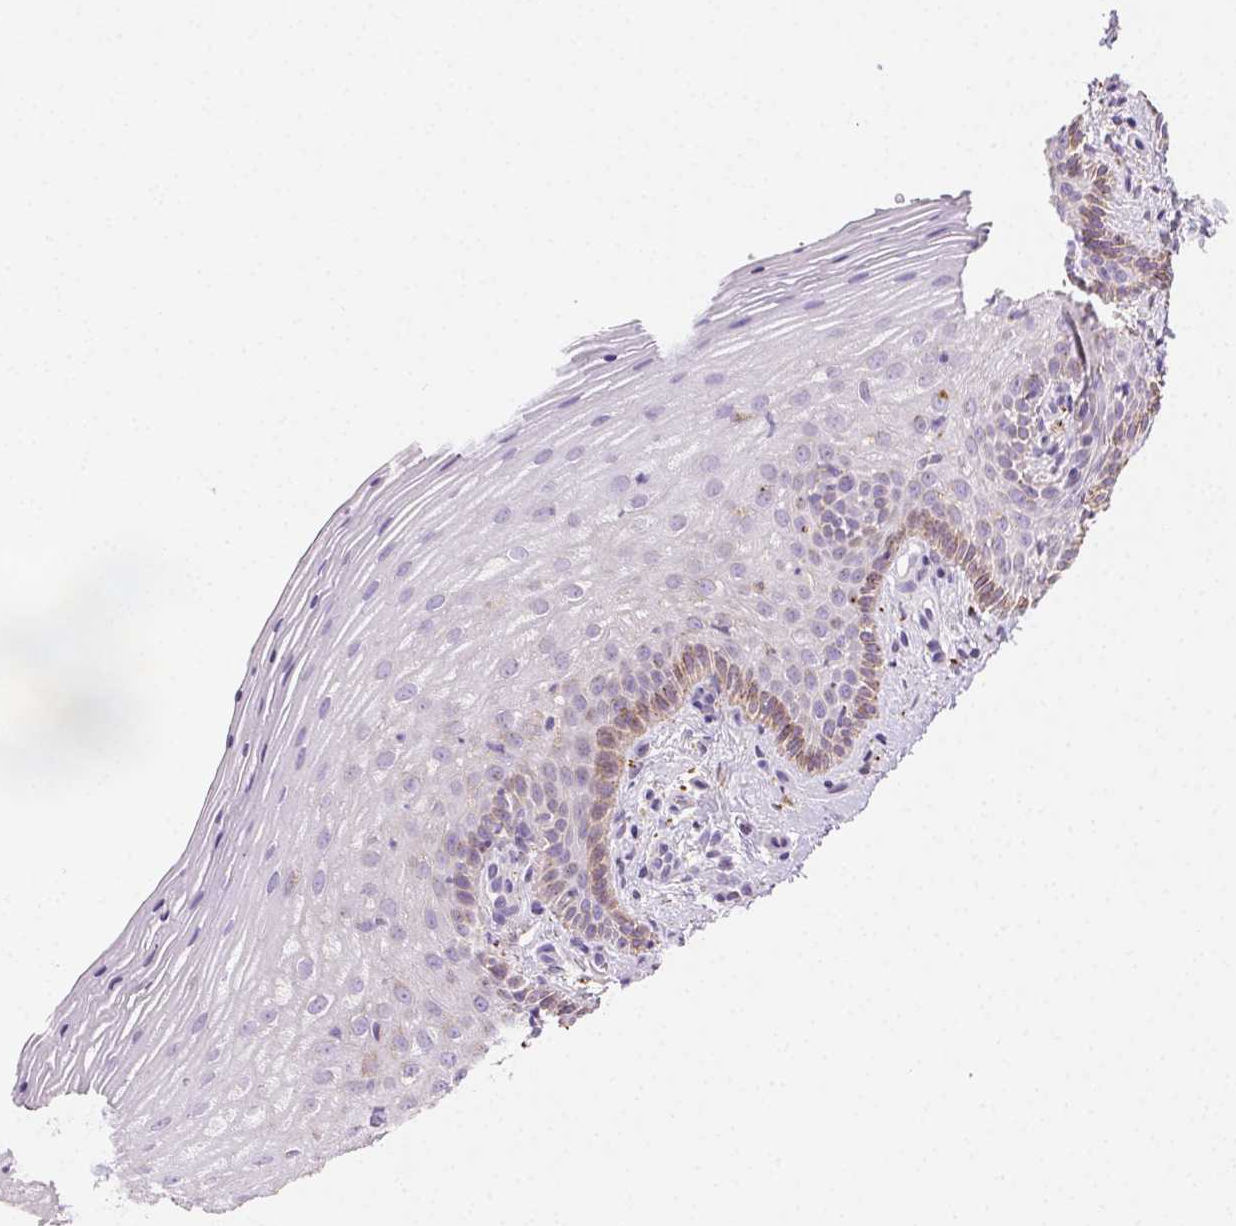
{"staining": {"intensity": "moderate", "quantity": "<25%", "location": "cytoplasmic/membranous"}, "tissue": "vagina", "cell_type": "Squamous epithelial cells", "image_type": "normal", "snomed": [{"axis": "morphology", "description": "Normal tissue, NOS"}, {"axis": "topography", "description": "Vagina"}], "caption": "A brown stain shows moderate cytoplasmic/membranous expression of a protein in squamous epithelial cells of normal vagina. (Stains: DAB in brown, nuclei in blue, Microscopy: brightfield microscopy at high magnification).", "gene": "SCPEP1", "patient": {"sex": "female", "age": 45}}